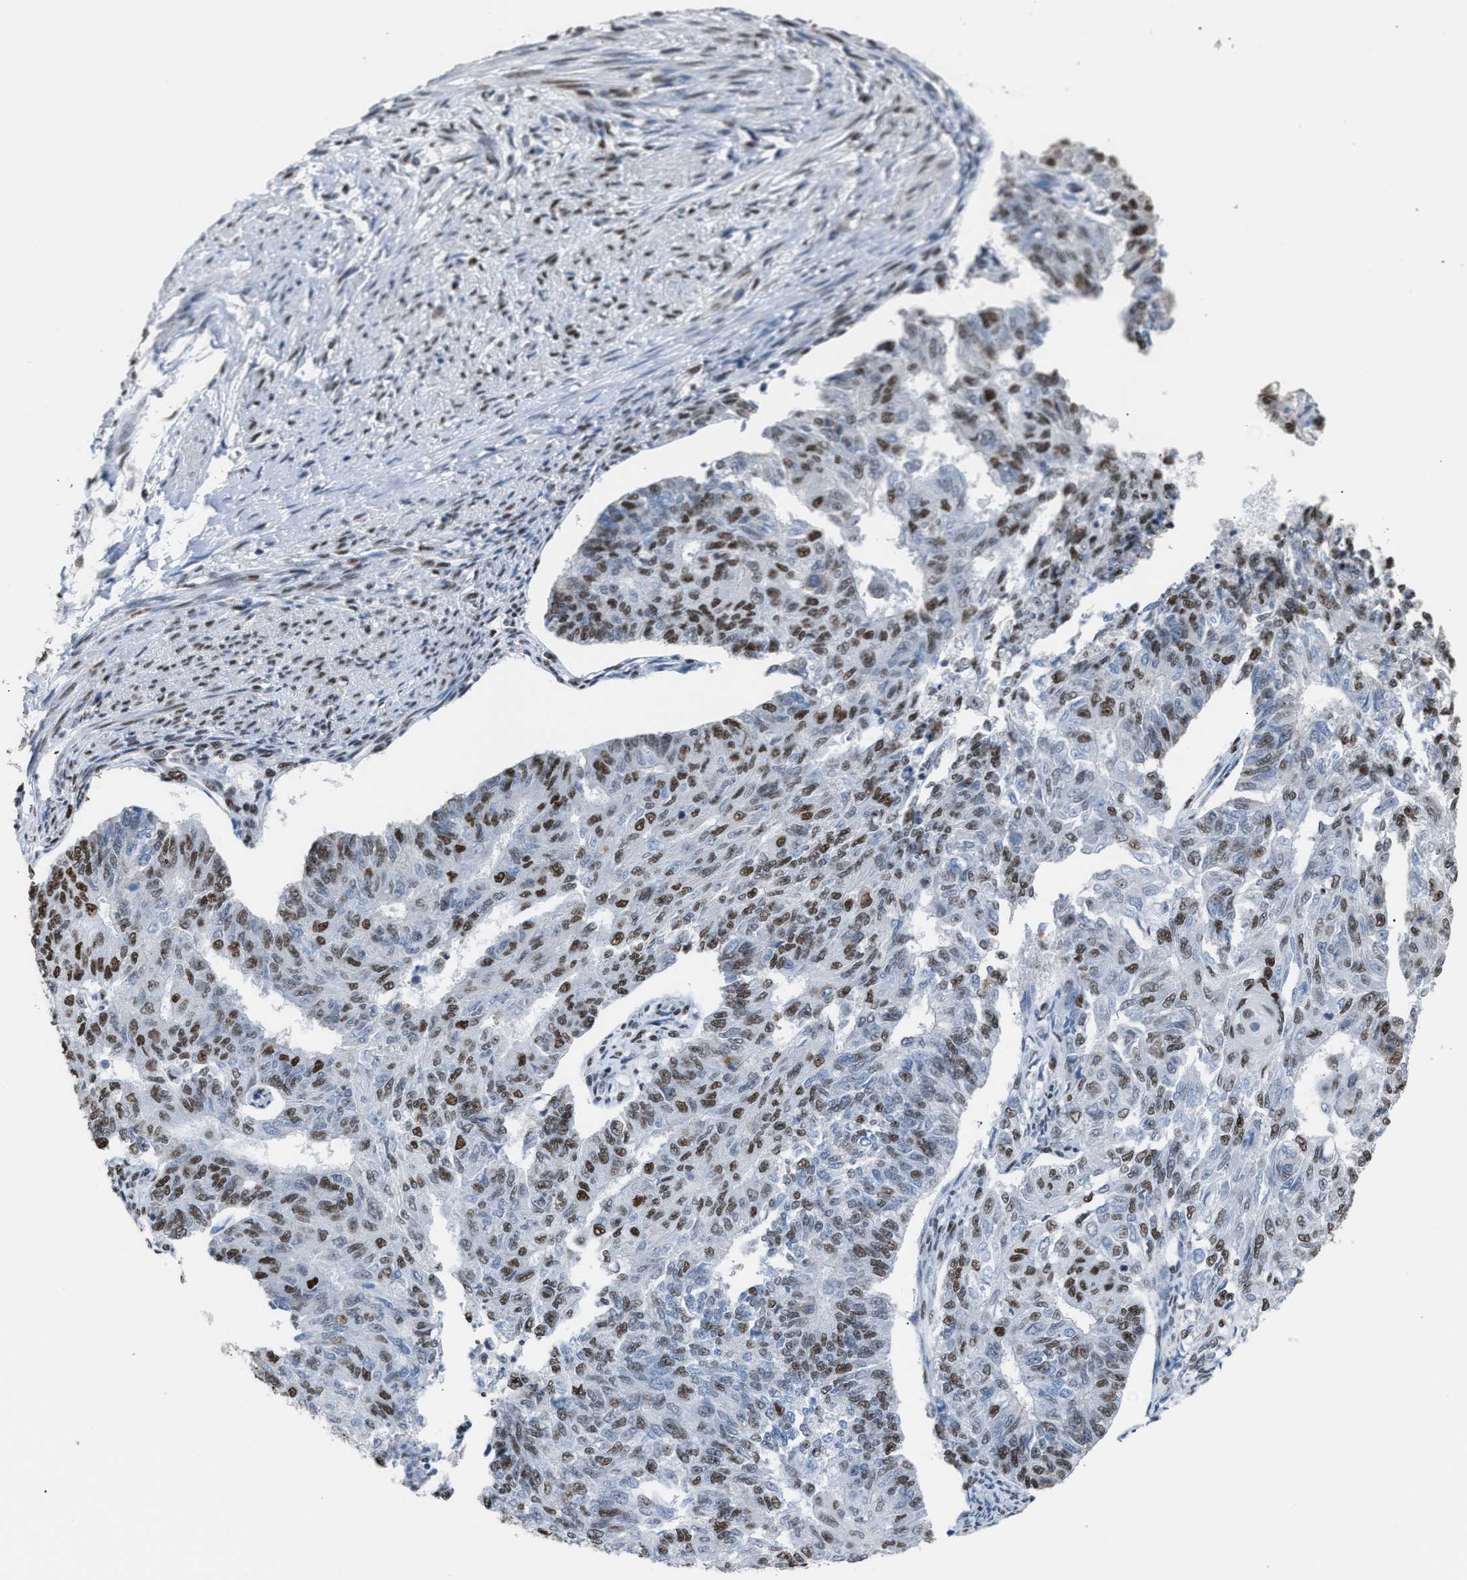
{"staining": {"intensity": "moderate", "quantity": "25%-75%", "location": "nuclear"}, "tissue": "endometrial cancer", "cell_type": "Tumor cells", "image_type": "cancer", "snomed": [{"axis": "morphology", "description": "Adenocarcinoma, NOS"}, {"axis": "topography", "description": "Endometrium"}], "caption": "Immunohistochemistry staining of endometrial cancer, which reveals medium levels of moderate nuclear staining in approximately 25%-75% of tumor cells indicating moderate nuclear protein expression. The staining was performed using DAB (3,3'-diaminobenzidine) (brown) for protein detection and nuclei were counterstained in hematoxylin (blue).", "gene": "CCAR2", "patient": {"sex": "female", "age": 32}}